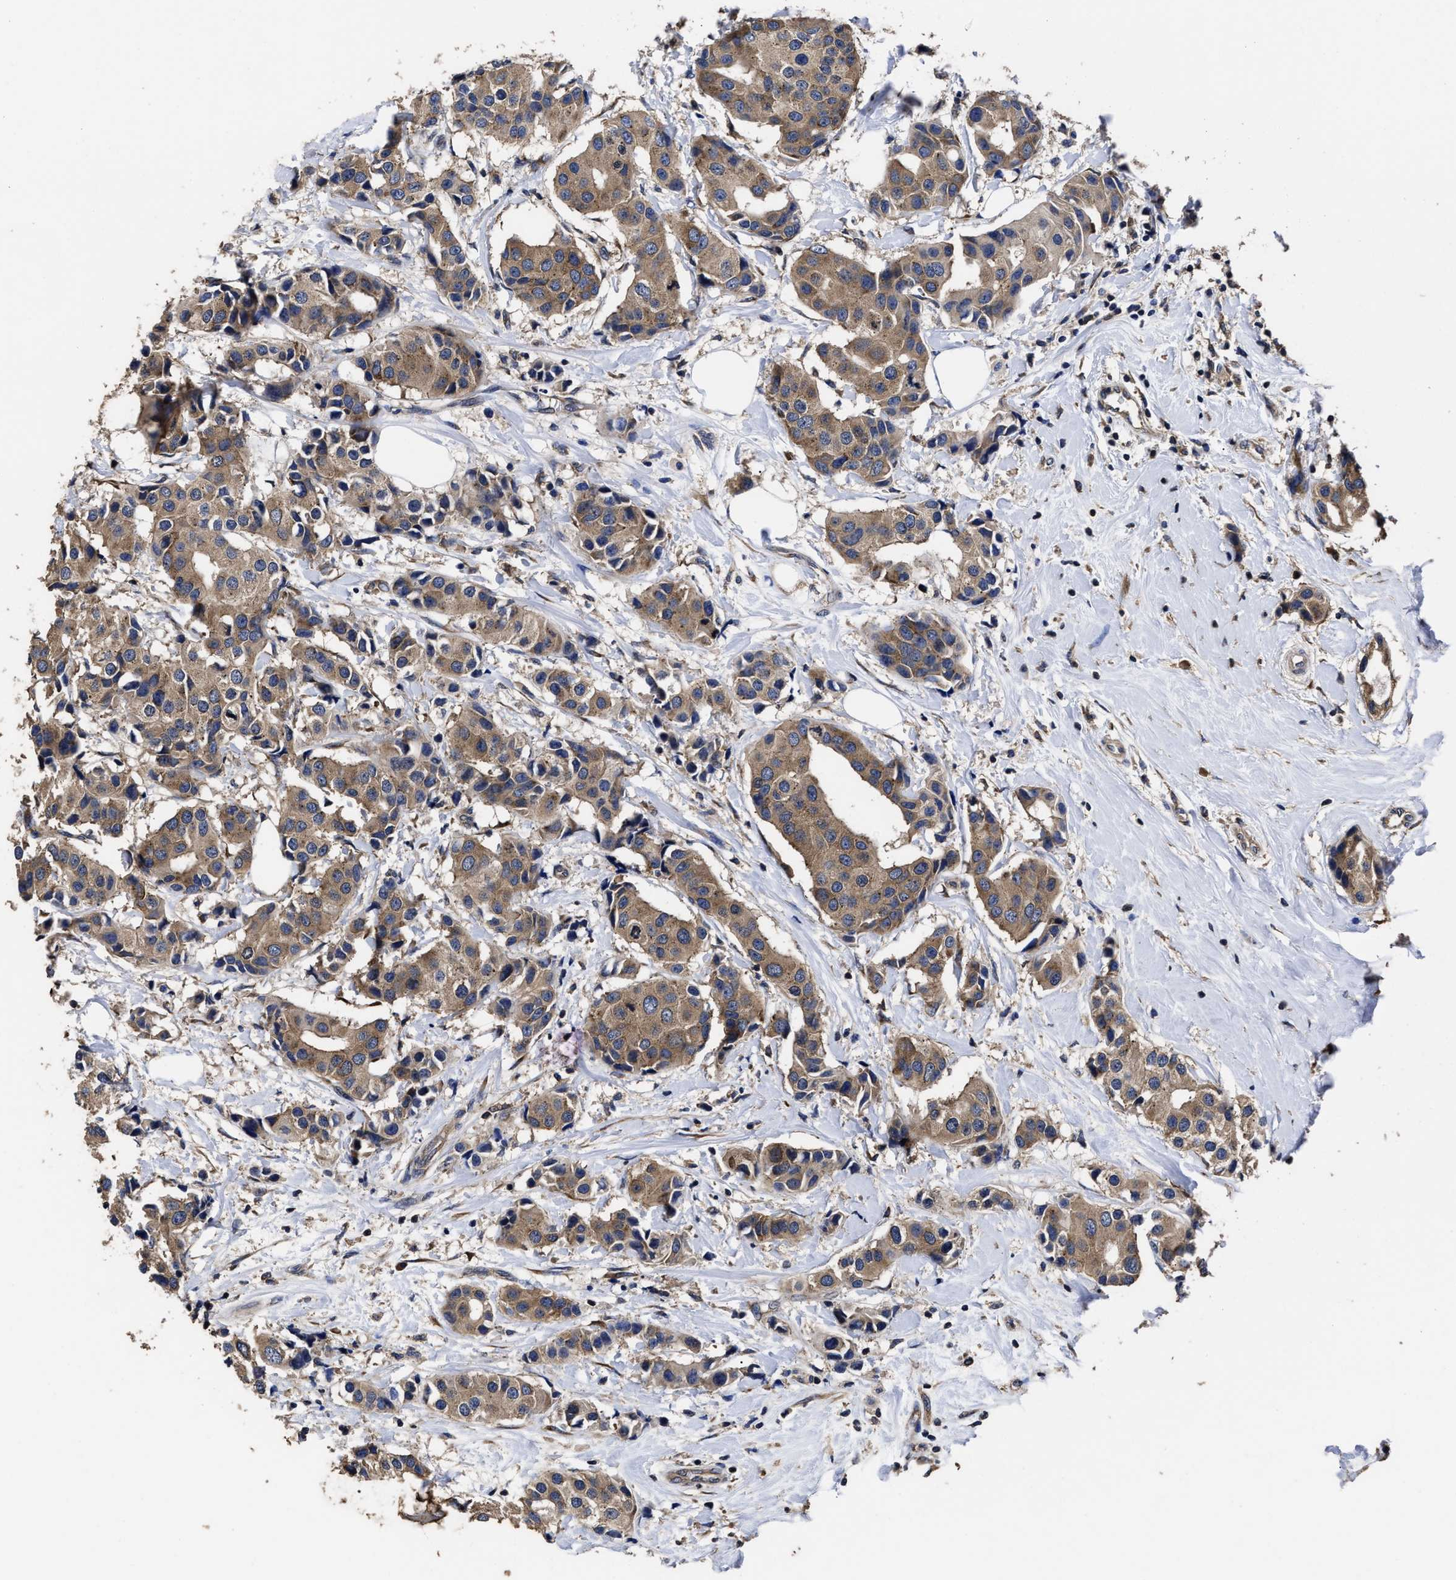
{"staining": {"intensity": "moderate", "quantity": ">75%", "location": "cytoplasmic/membranous"}, "tissue": "breast cancer", "cell_type": "Tumor cells", "image_type": "cancer", "snomed": [{"axis": "morphology", "description": "Normal tissue, NOS"}, {"axis": "morphology", "description": "Duct carcinoma"}, {"axis": "topography", "description": "Breast"}], "caption": "Immunohistochemical staining of human breast invasive ductal carcinoma shows medium levels of moderate cytoplasmic/membranous positivity in about >75% of tumor cells. (DAB IHC, brown staining for protein, blue staining for nuclei).", "gene": "AVEN", "patient": {"sex": "female", "age": 39}}